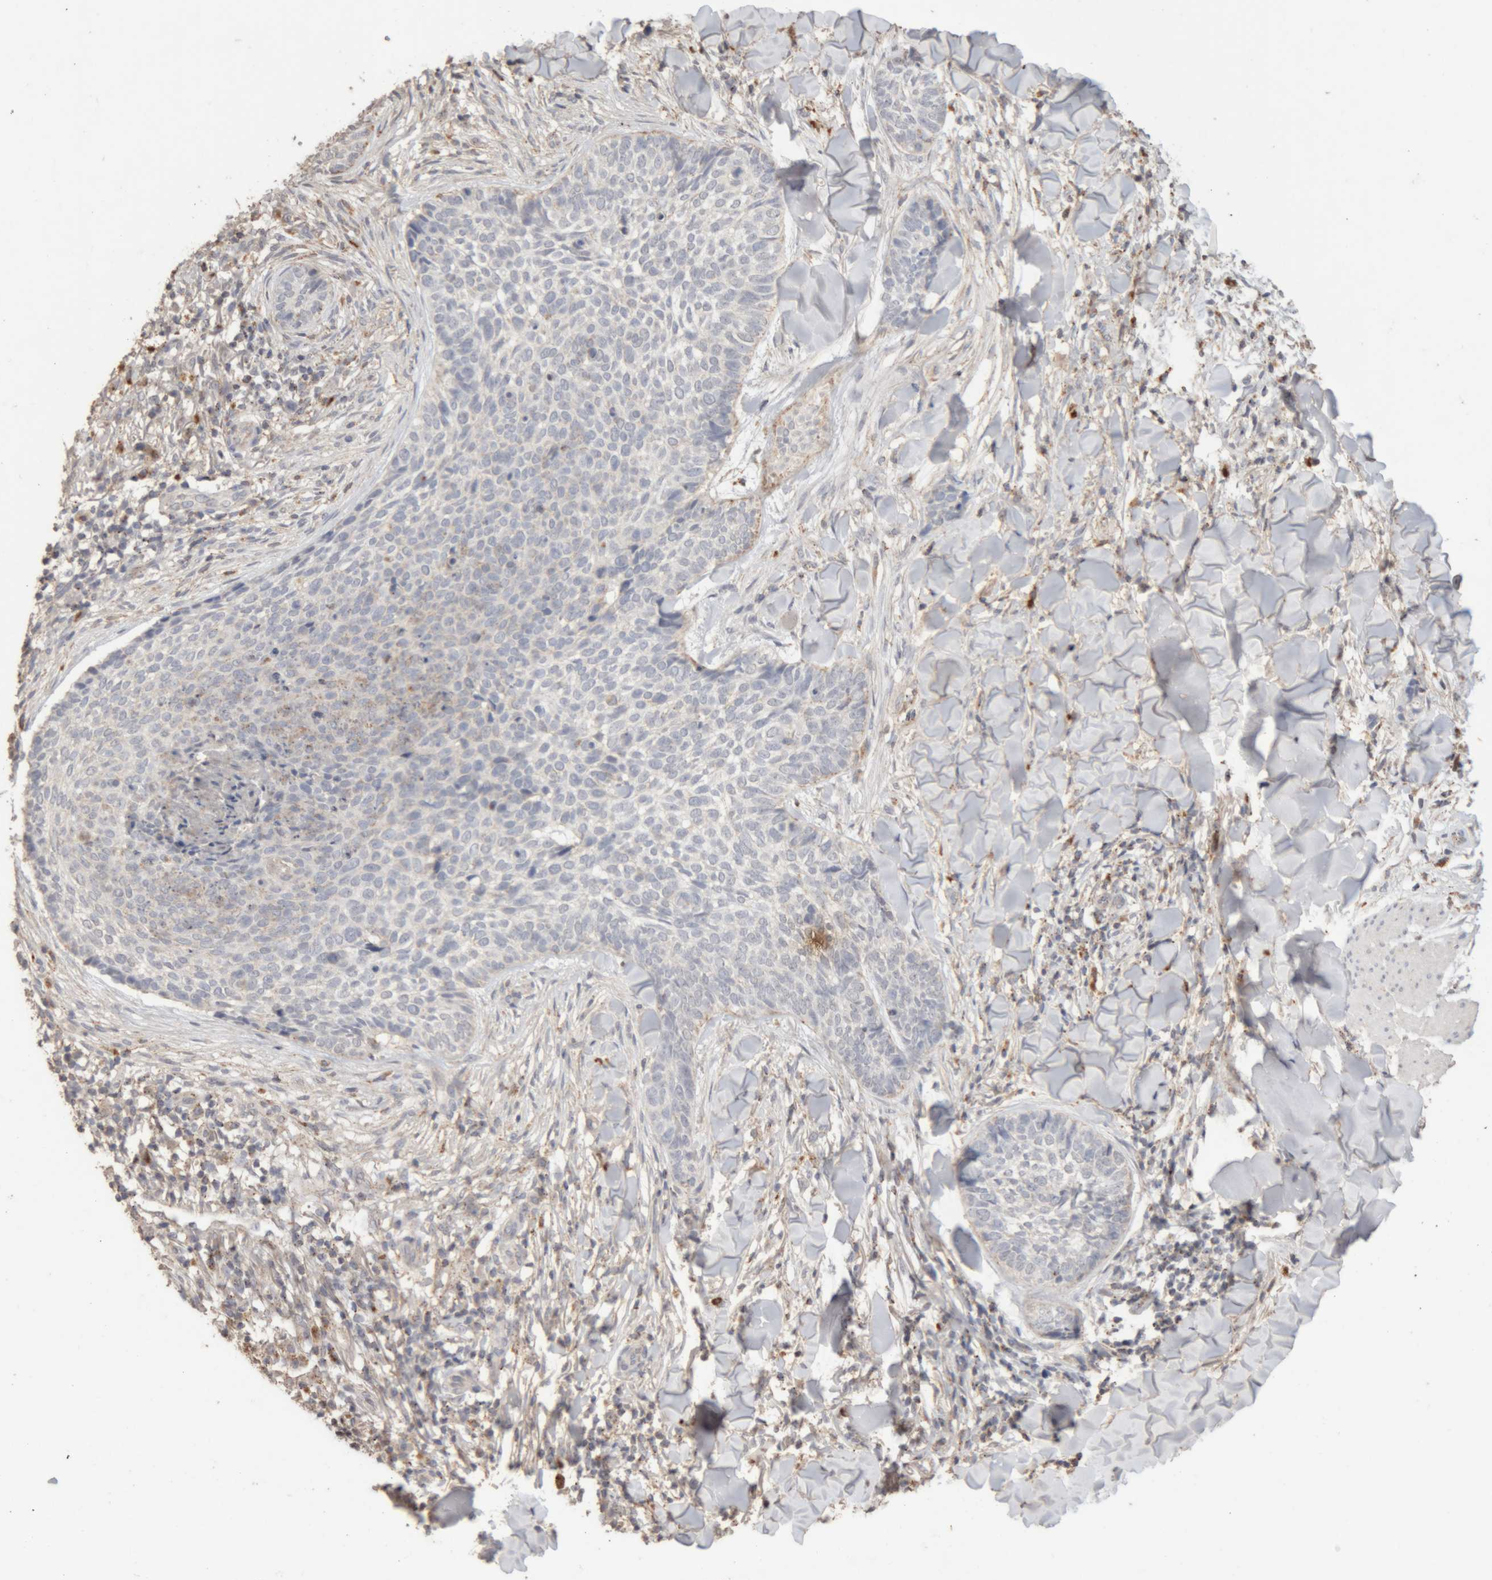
{"staining": {"intensity": "negative", "quantity": "none", "location": "none"}, "tissue": "skin cancer", "cell_type": "Tumor cells", "image_type": "cancer", "snomed": [{"axis": "morphology", "description": "Normal tissue, NOS"}, {"axis": "morphology", "description": "Basal cell carcinoma"}, {"axis": "topography", "description": "Skin"}], "caption": "Human skin cancer stained for a protein using immunohistochemistry displays no expression in tumor cells.", "gene": "ARSA", "patient": {"sex": "male", "age": 67}}